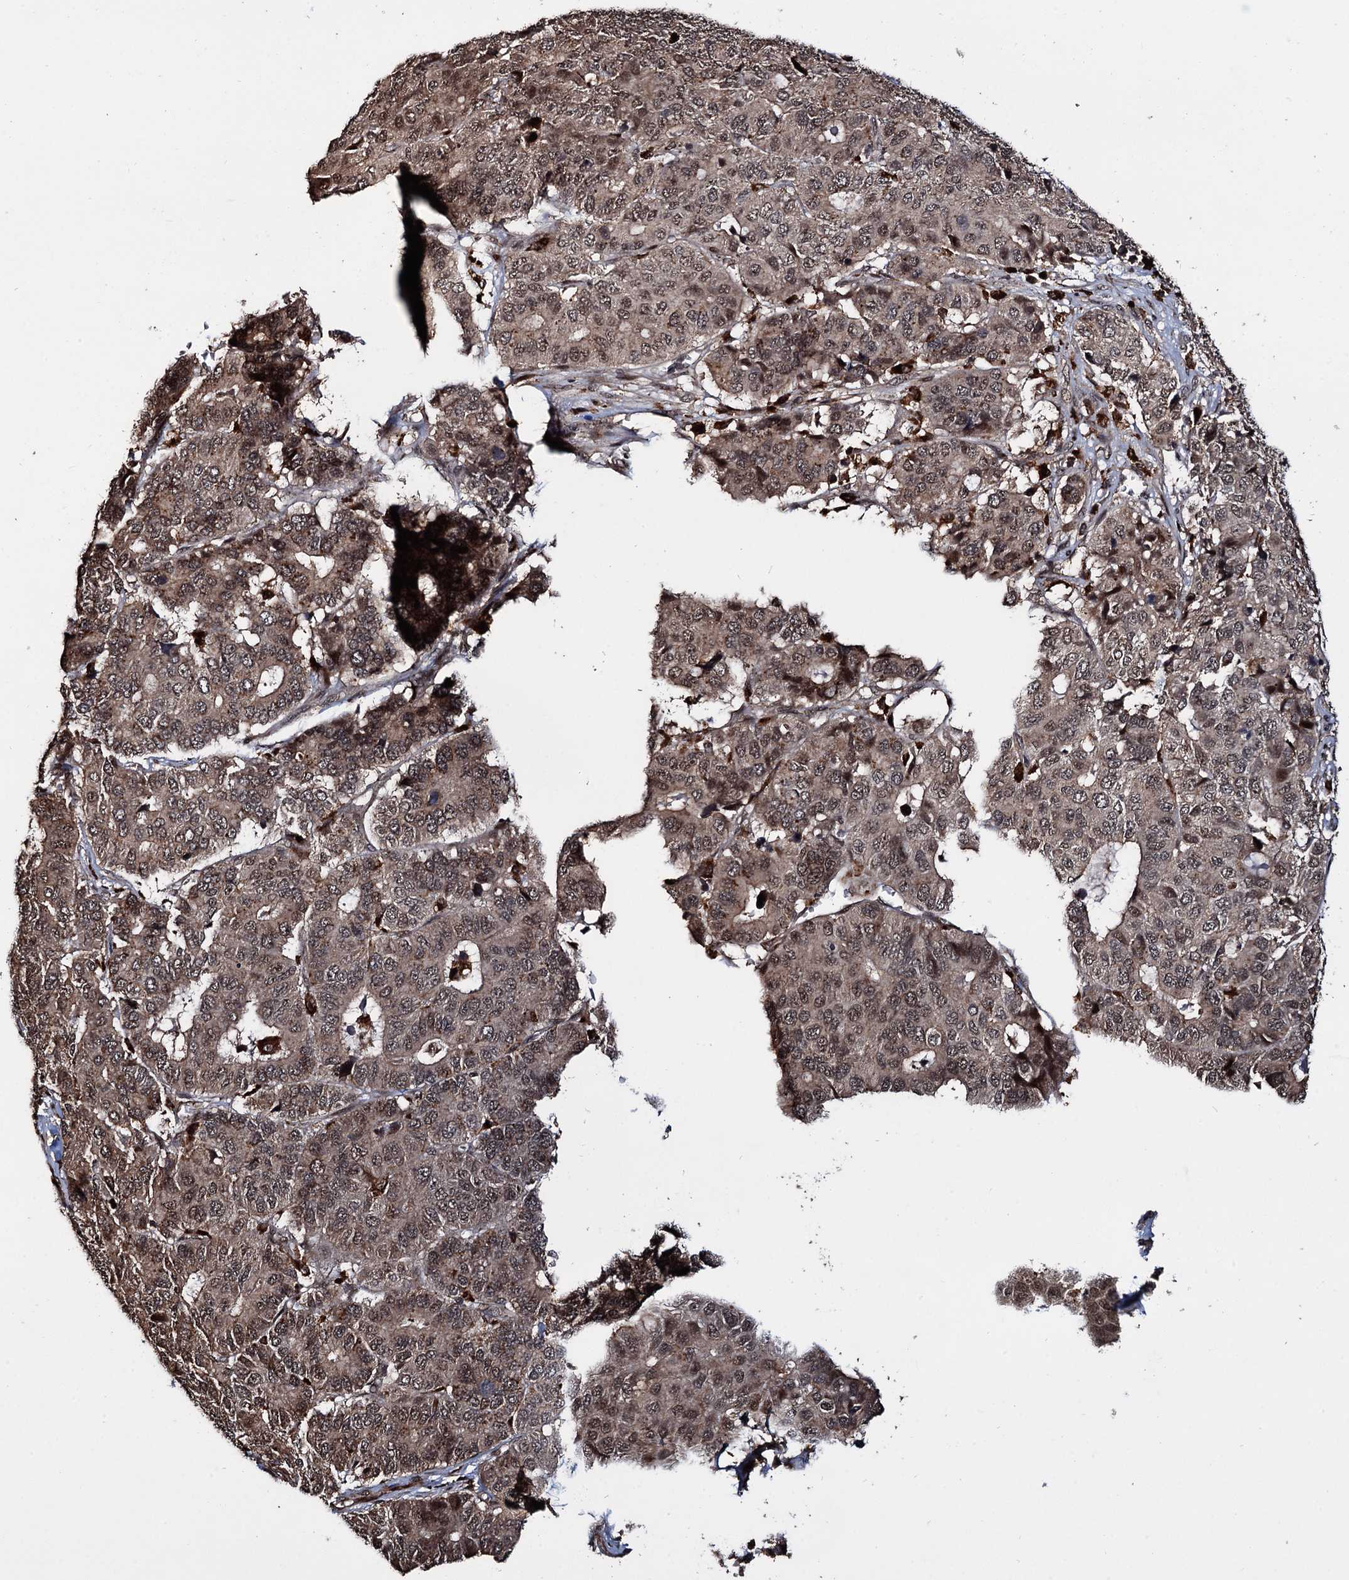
{"staining": {"intensity": "moderate", "quantity": ">75%", "location": "cytoplasmic/membranous,nuclear"}, "tissue": "pancreatic cancer", "cell_type": "Tumor cells", "image_type": "cancer", "snomed": [{"axis": "morphology", "description": "Adenocarcinoma, NOS"}, {"axis": "topography", "description": "Pancreas"}], "caption": "Pancreatic adenocarcinoma stained with a protein marker reveals moderate staining in tumor cells.", "gene": "CEP192", "patient": {"sex": "male", "age": 50}}